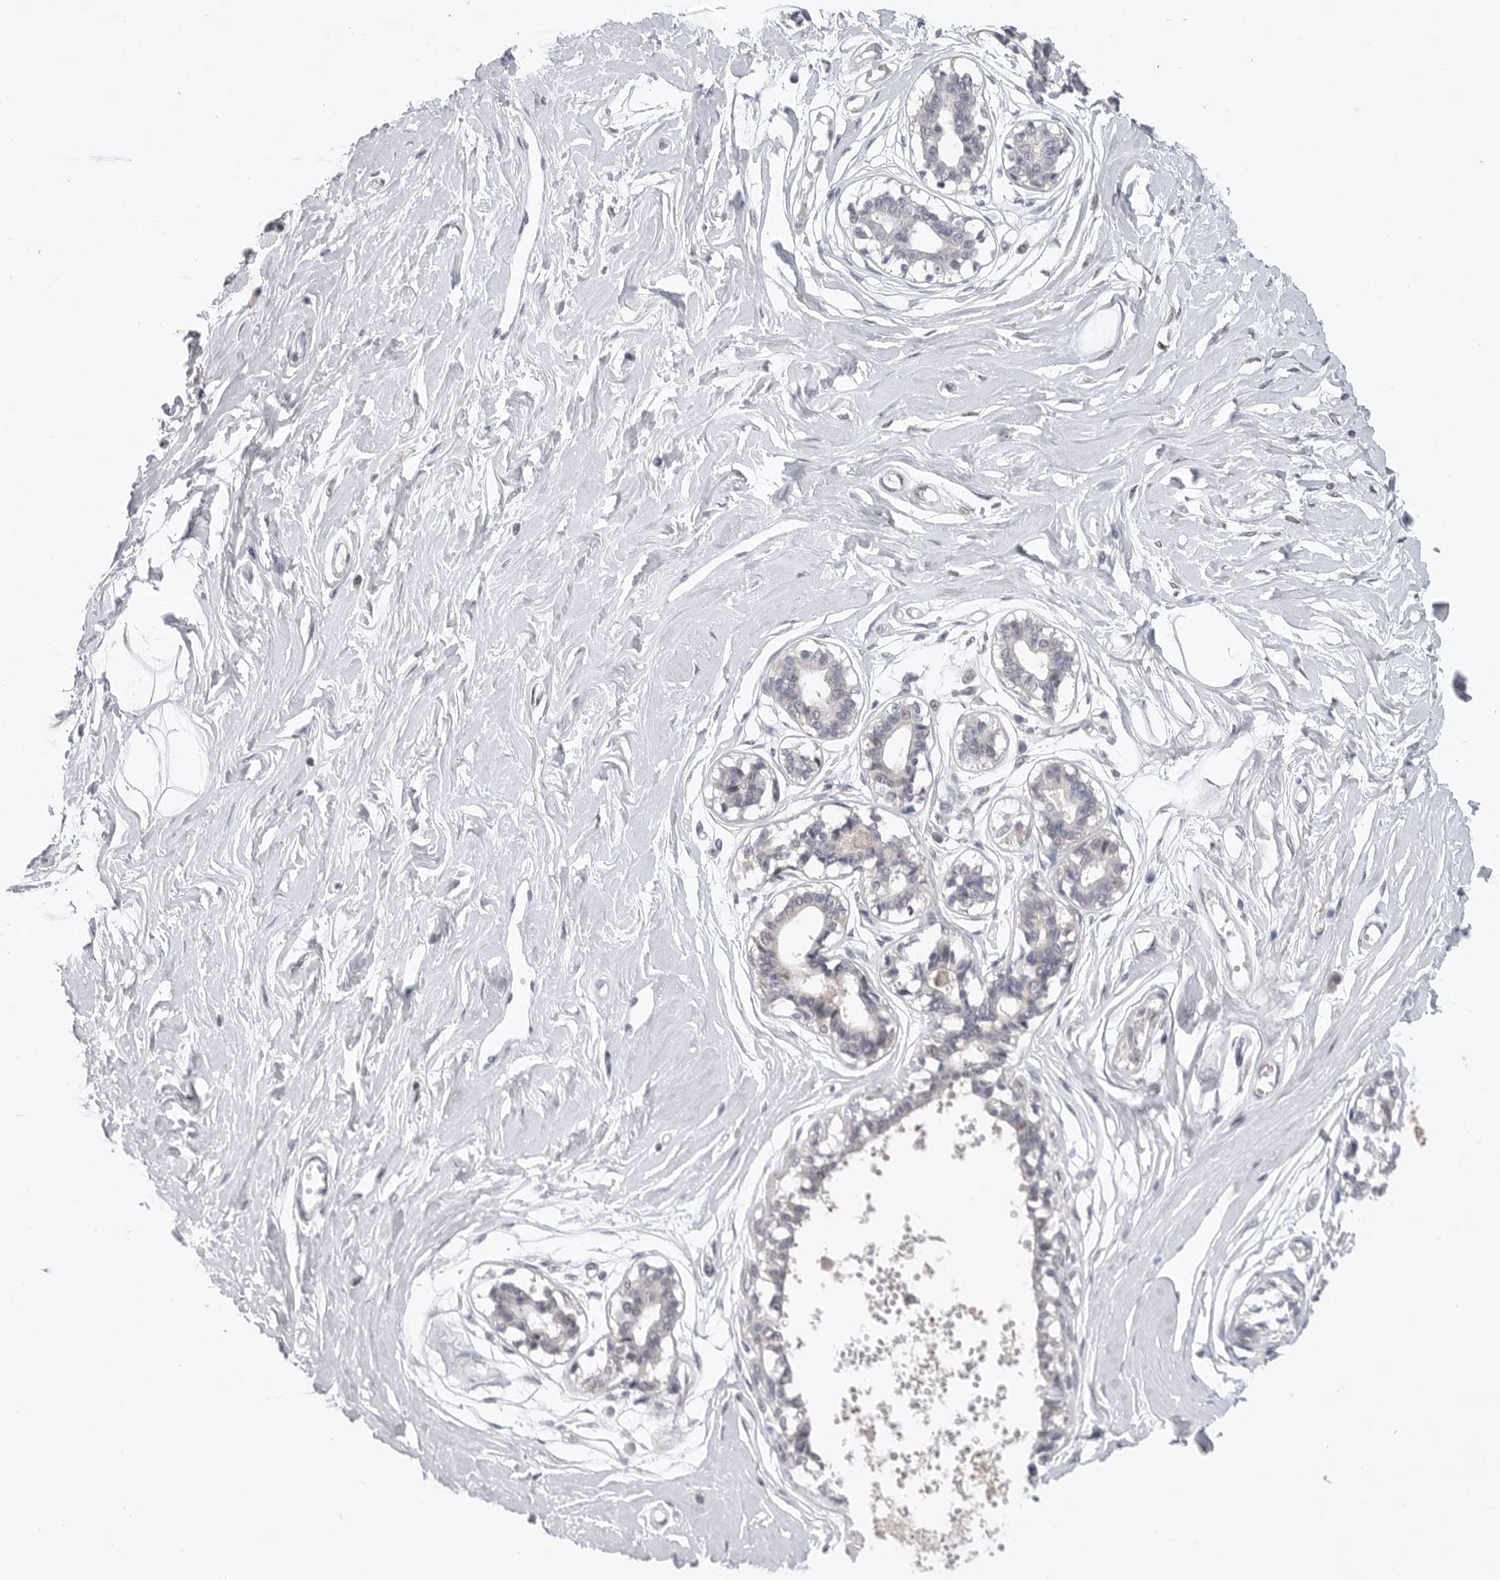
{"staining": {"intensity": "negative", "quantity": "none", "location": "none"}, "tissue": "breast", "cell_type": "Adipocytes", "image_type": "normal", "snomed": [{"axis": "morphology", "description": "Normal tissue, NOS"}, {"axis": "topography", "description": "Breast"}], "caption": "DAB (3,3'-diaminobenzidine) immunohistochemical staining of benign human breast displays no significant positivity in adipocytes.", "gene": "FBXO43", "patient": {"sex": "female", "age": 45}}